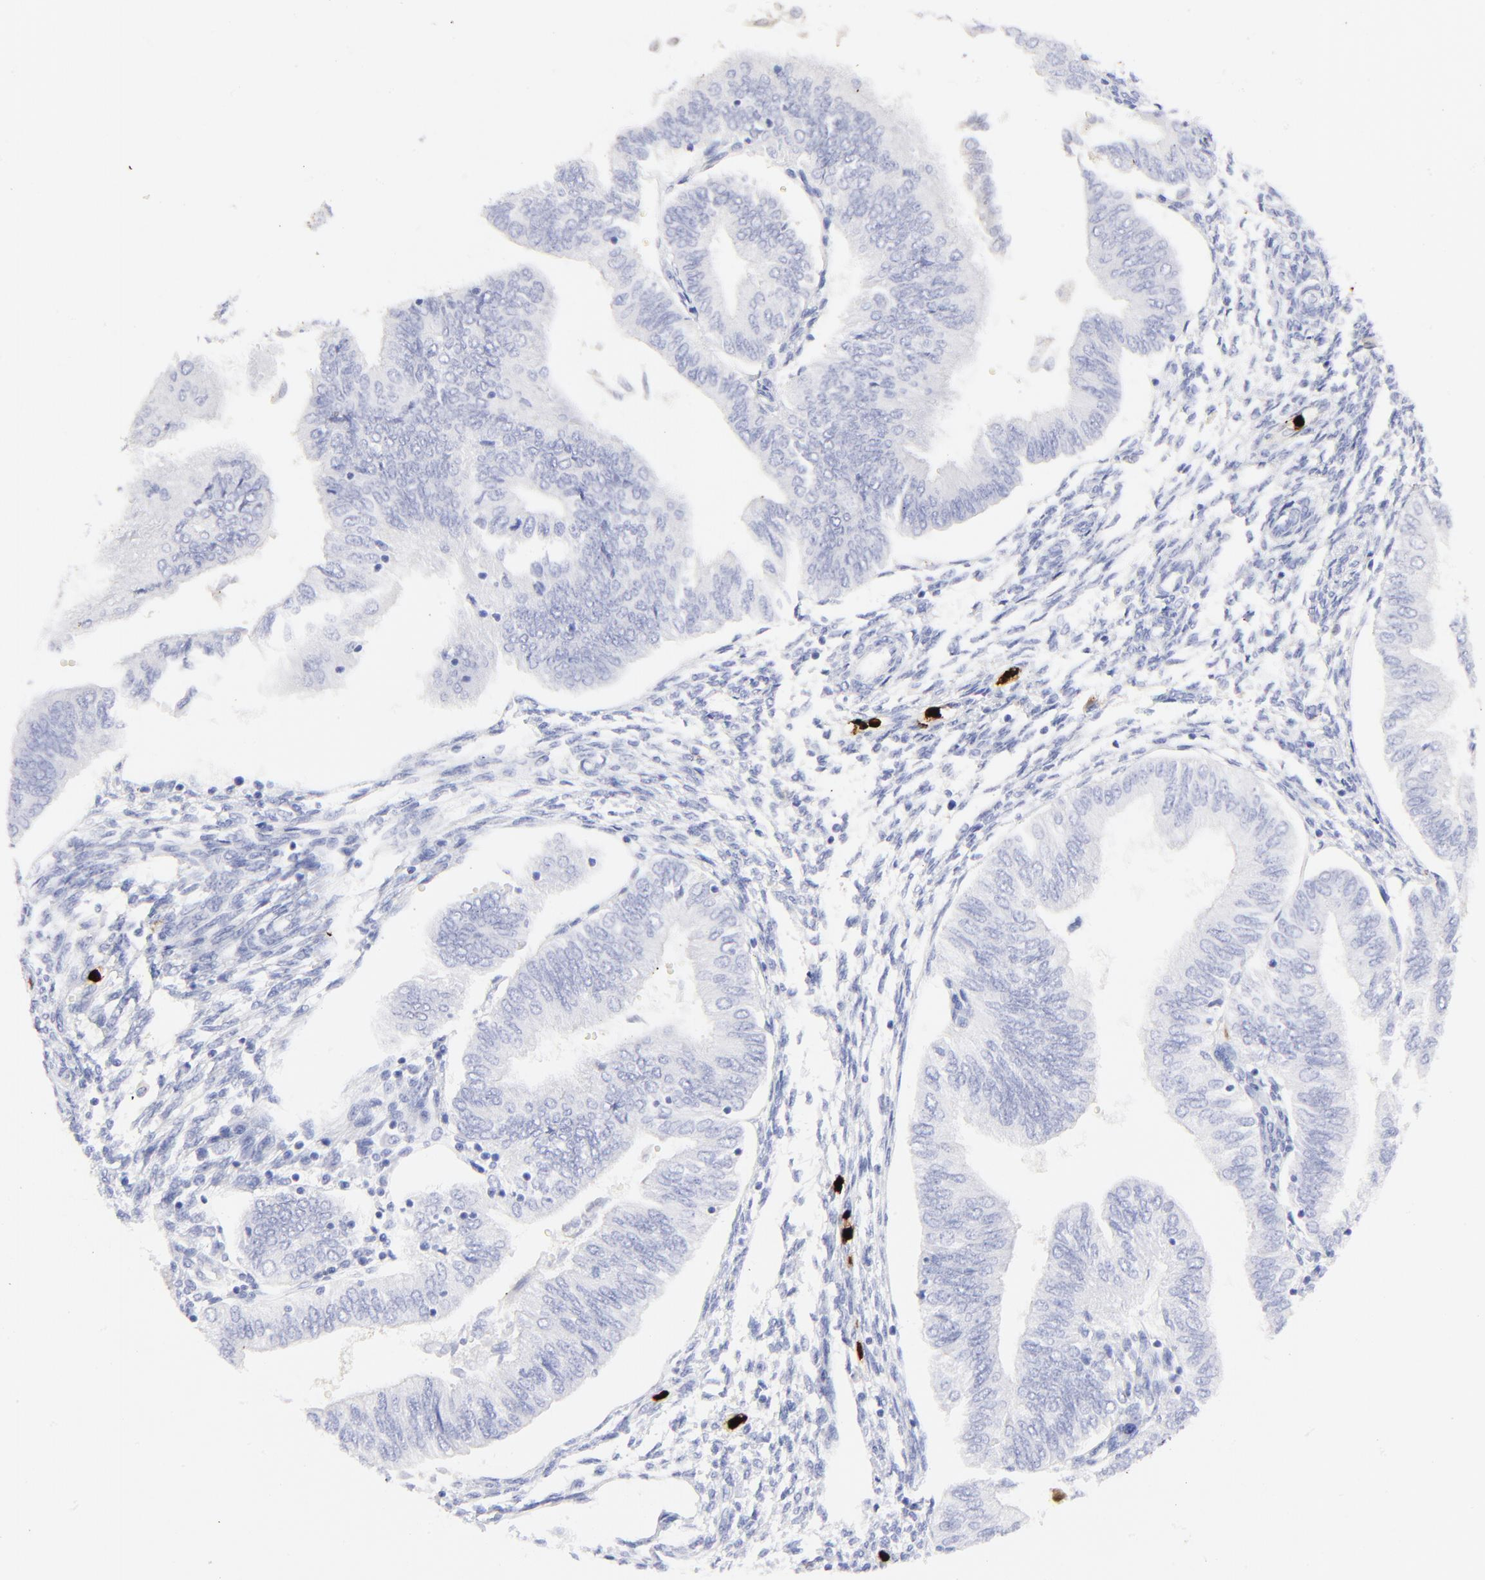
{"staining": {"intensity": "negative", "quantity": "none", "location": "none"}, "tissue": "endometrial cancer", "cell_type": "Tumor cells", "image_type": "cancer", "snomed": [{"axis": "morphology", "description": "Adenocarcinoma, NOS"}, {"axis": "topography", "description": "Endometrium"}], "caption": "Tumor cells show no significant protein expression in adenocarcinoma (endometrial).", "gene": "S100A12", "patient": {"sex": "female", "age": 51}}